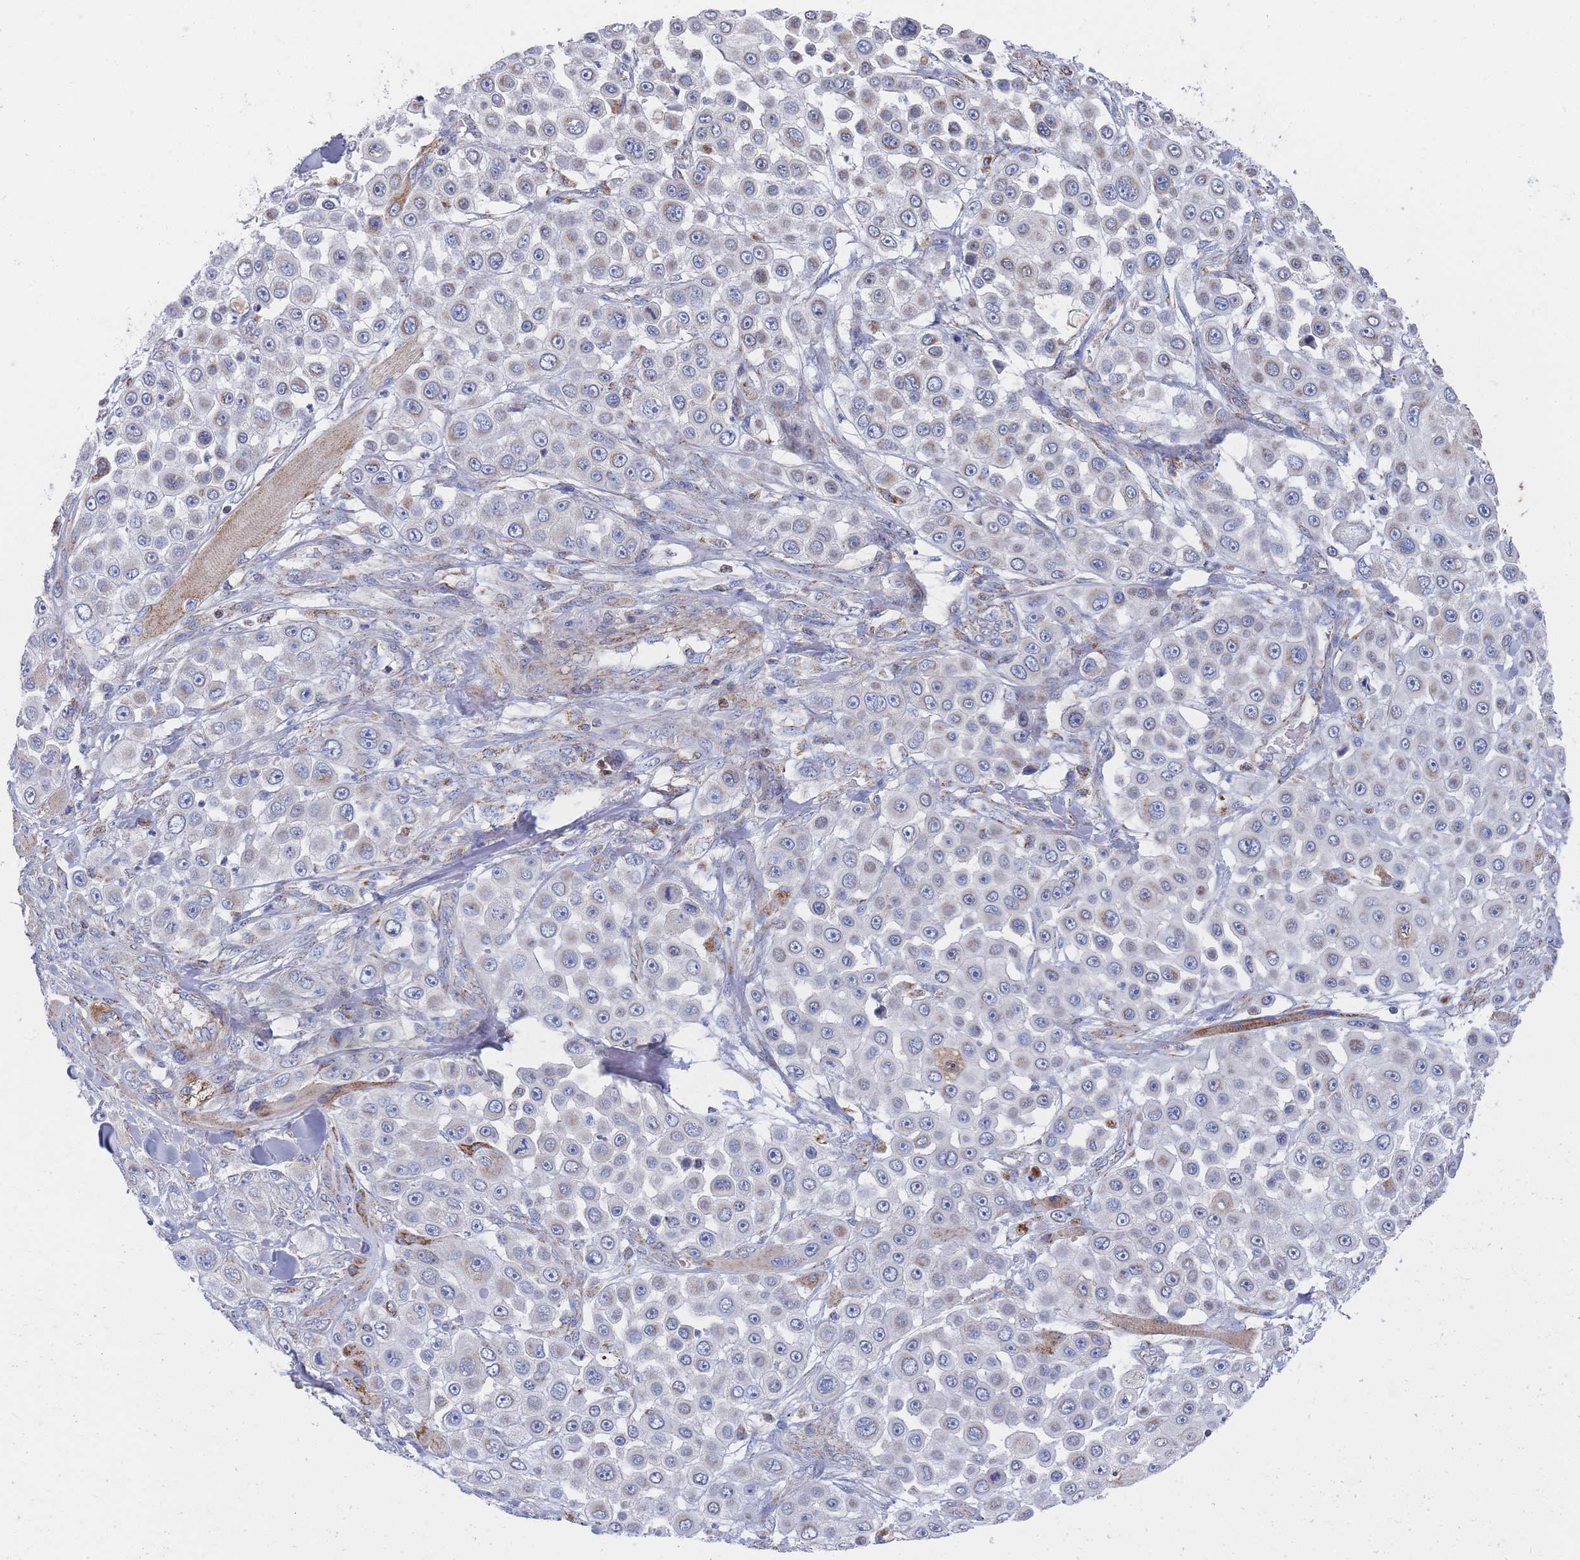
{"staining": {"intensity": "moderate", "quantity": "<25%", "location": "cytoplasmic/membranous"}, "tissue": "skin cancer", "cell_type": "Tumor cells", "image_type": "cancer", "snomed": [{"axis": "morphology", "description": "Squamous cell carcinoma, NOS"}, {"axis": "topography", "description": "Skin"}], "caption": "There is low levels of moderate cytoplasmic/membranous staining in tumor cells of skin cancer (squamous cell carcinoma), as demonstrated by immunohistochemical staining (brown color).", "gene": "IKZF4", "patient": {"sex": "male", "age": 67}}